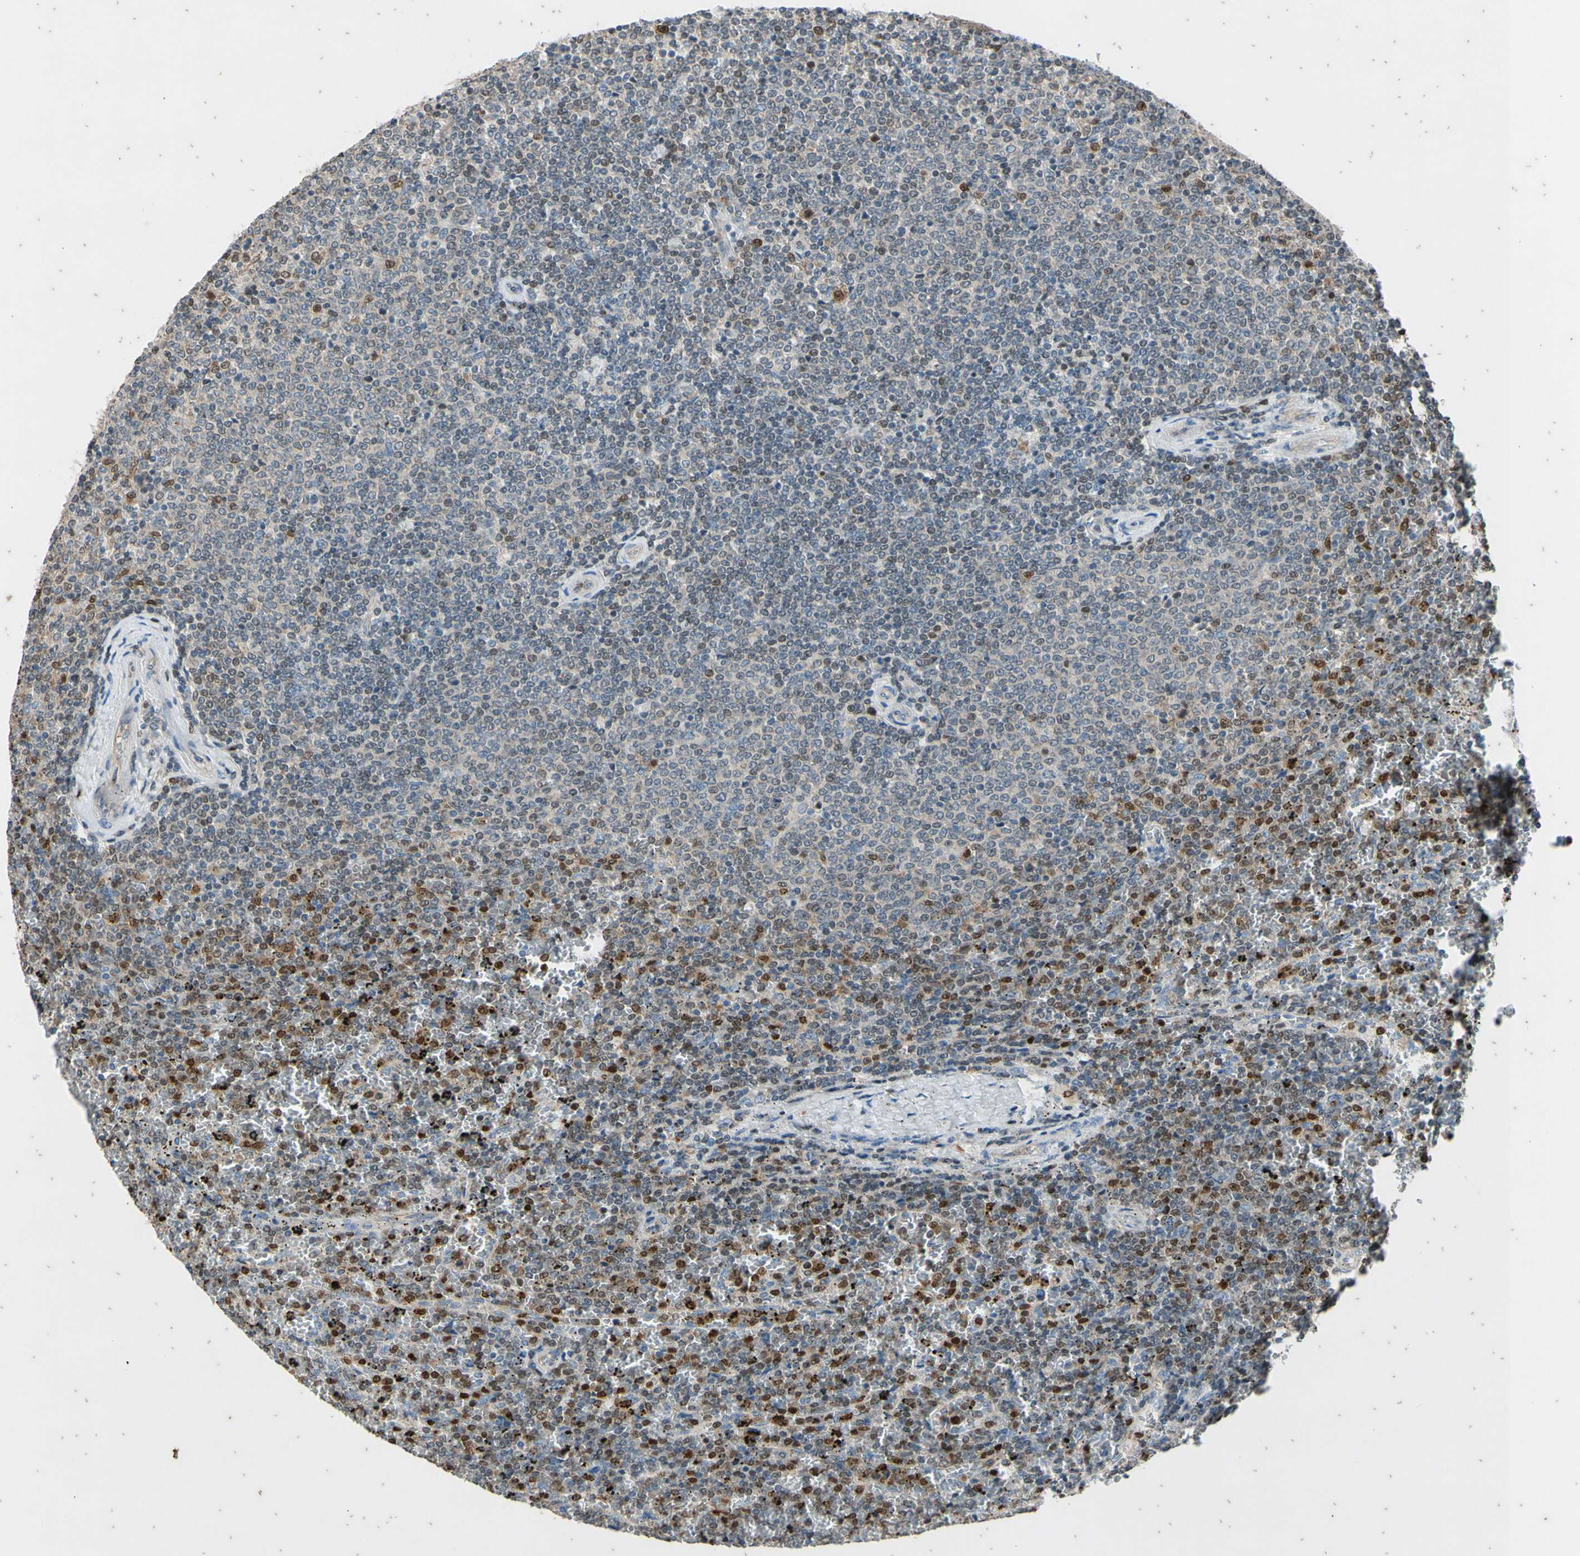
{"staining": {"intensity": "negative", "quantity": "none", "location": "none"}, "tissue": "lymphoma", "cell_type": "Tumor cells", "image_type": "cancer", "snomed": [{"axis": "morphology", "description": "Malignant lymphoma, non-Hodgkin's type, Low grade"}, {"axis": "topography", "description": "Spleen"}], "caption": "Lymphoma was stained to show a protein in brown. There is no significant expression in tumor cells. (Brightfield microscopy of DAB immunohistochemistry (IHC) at high magnification).", "gene": "TBX21", "patient": {"sex": "female", "age": 77}}